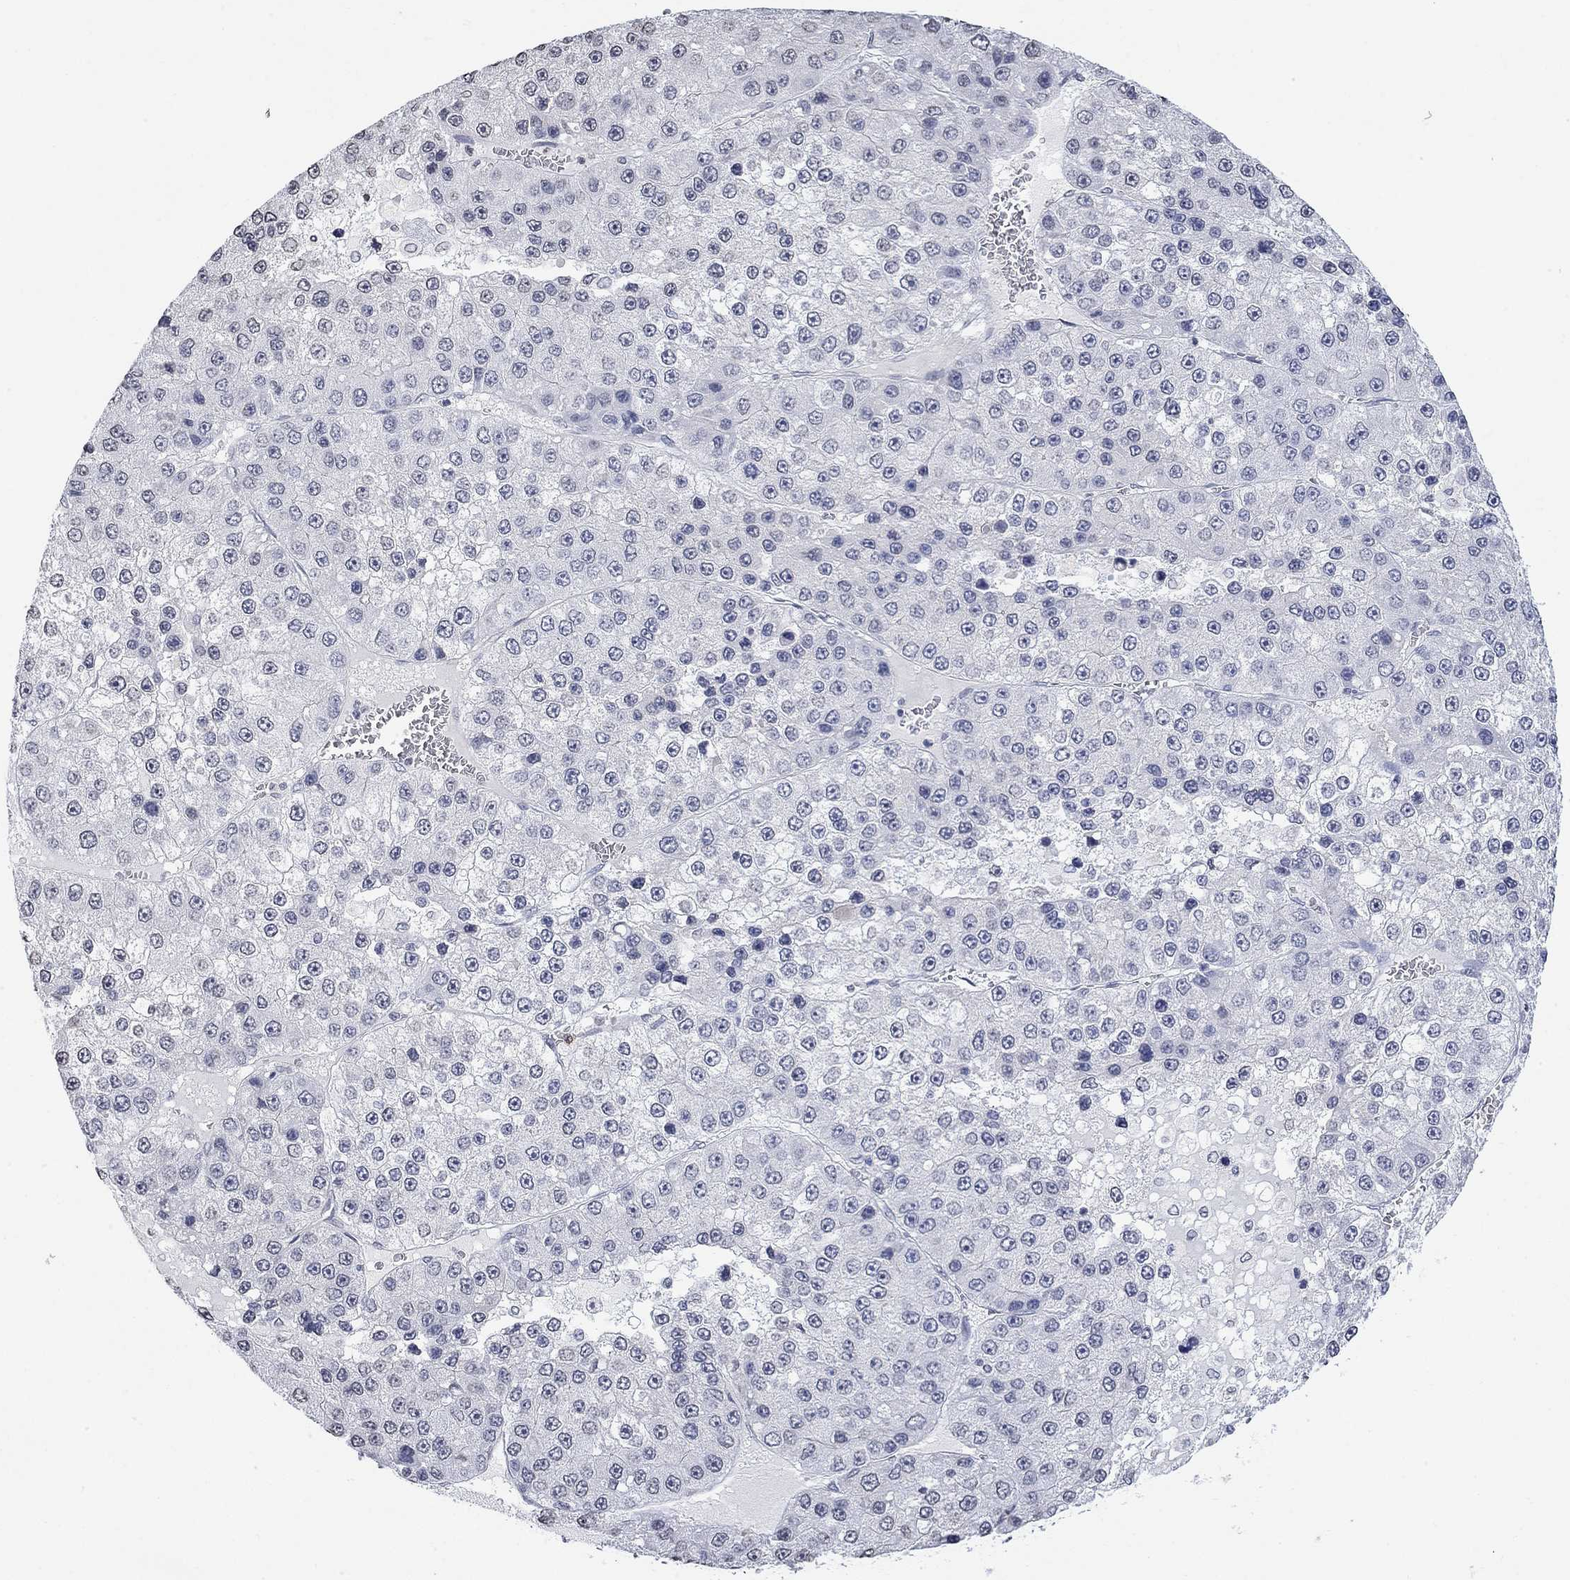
{"staining": {"intensity": "negative", "quantity": "none", "location": "none"}, "tissue": "liver cancer", "cell_type": "Tumor cells", "image_type": "cancer", "snomed": [{"axis": "morphology", "description": "Carcinoma, Hepatocellular, NOS"}, {"axis": "topography", "description": "Liver"}], "caption": "IHC image of neoplastic tissue: human liver hepatocellular carcinoma stained with DAB (3,3'-diaminobenzidine) exhibits no significant protein staining in tumor cells.", "gene": "TMEM255A", "patient": {"sex": "female", "age": 73}}